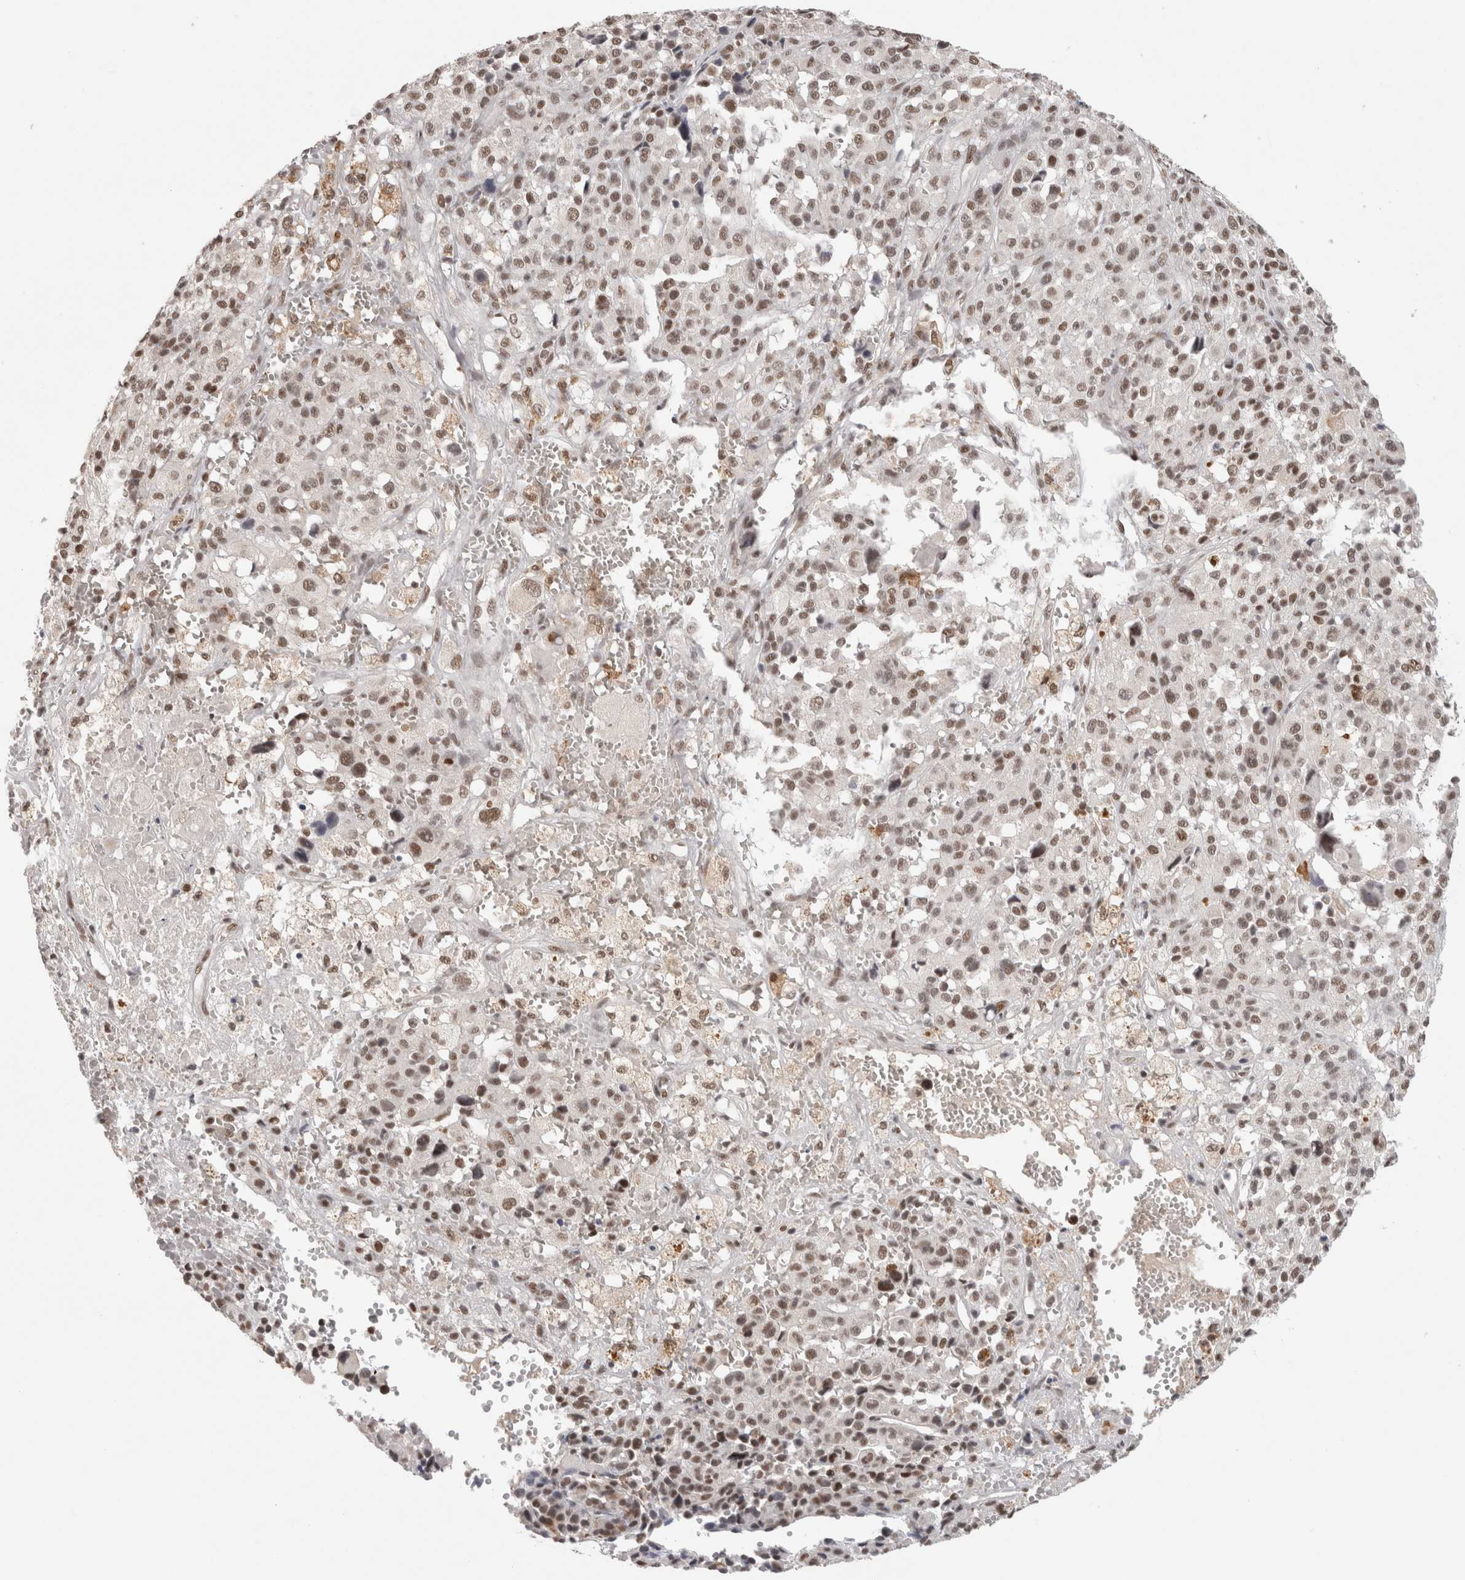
{"staining": {"intensity": "moderate", "quantity": ">75%", "location": "nuclear"}, "tissue": "melanoma", "cell_type": "Tumor cells", "image_type": "cancer", "snomed": [{"axis": "morphology", "description": "Malignant melanoma, Metastatic site"}, {"axis": "topography", "description": "Skin"}], "caption": "Human malignant melanoma (metastatic site) stained with a protein marker displays moderate staining in tumor cells.", "gene": "ZNF830", "patient": {"sex": "female", "age": 74}}